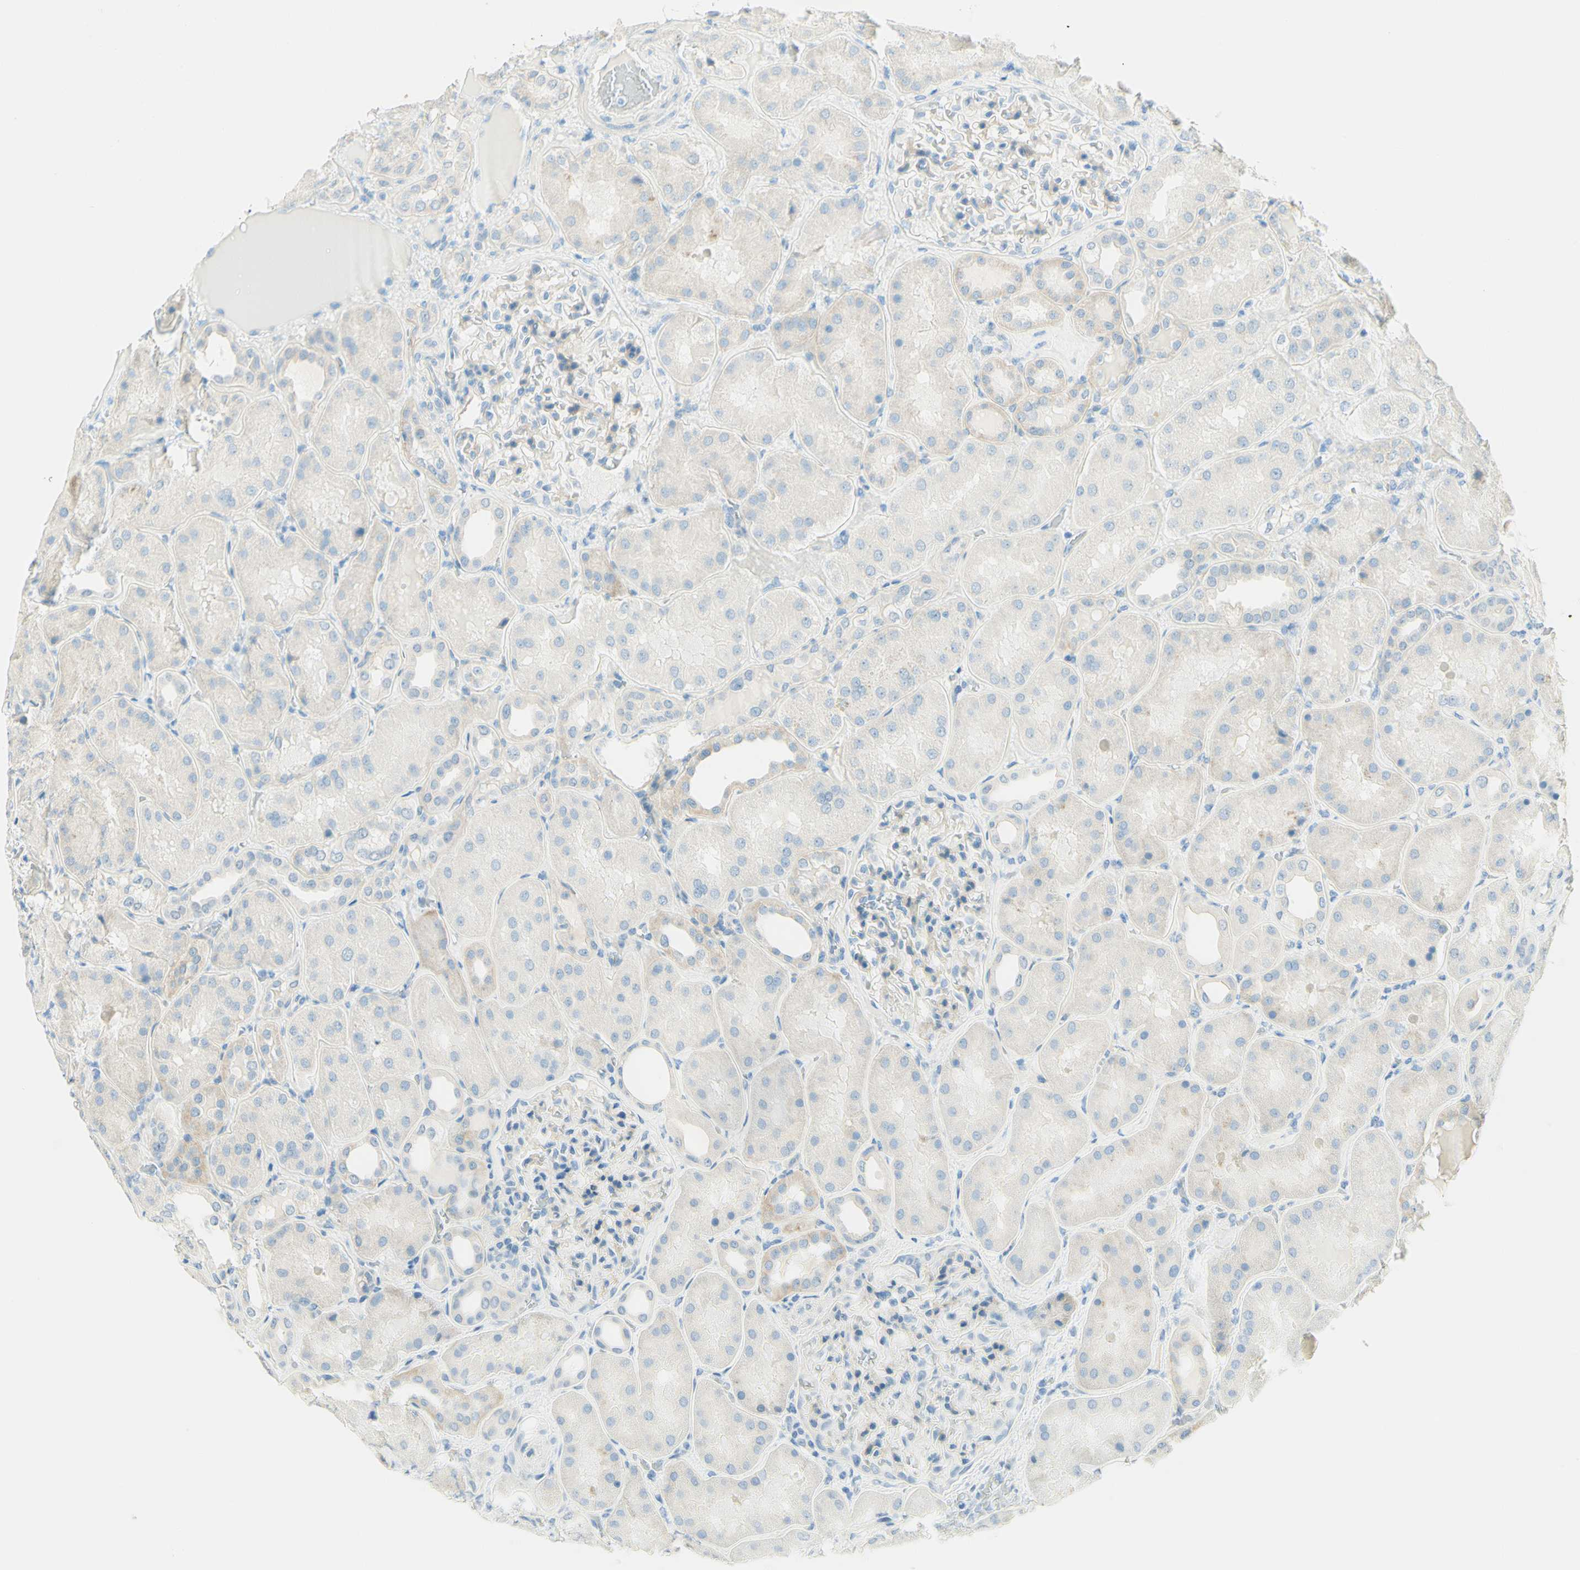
{"staining": {"intensity": "negative", "quantity": "none", "location": "none"}, "tissue": "kidney", "cell_type": "Cells in glomeruli", "image_type": "normal", "snomed": [{"axis": "morphology", "description": "Normal tissue, NOS"}, {"axis": "topography", "description": "Kidney"}], "caption": "Immunohistochemical staining of normal human kidney exhibits no significant expression in cells in glomeruli.", "gene": "TMEM132D", "patient": {"sex": "female", "age": 56}}